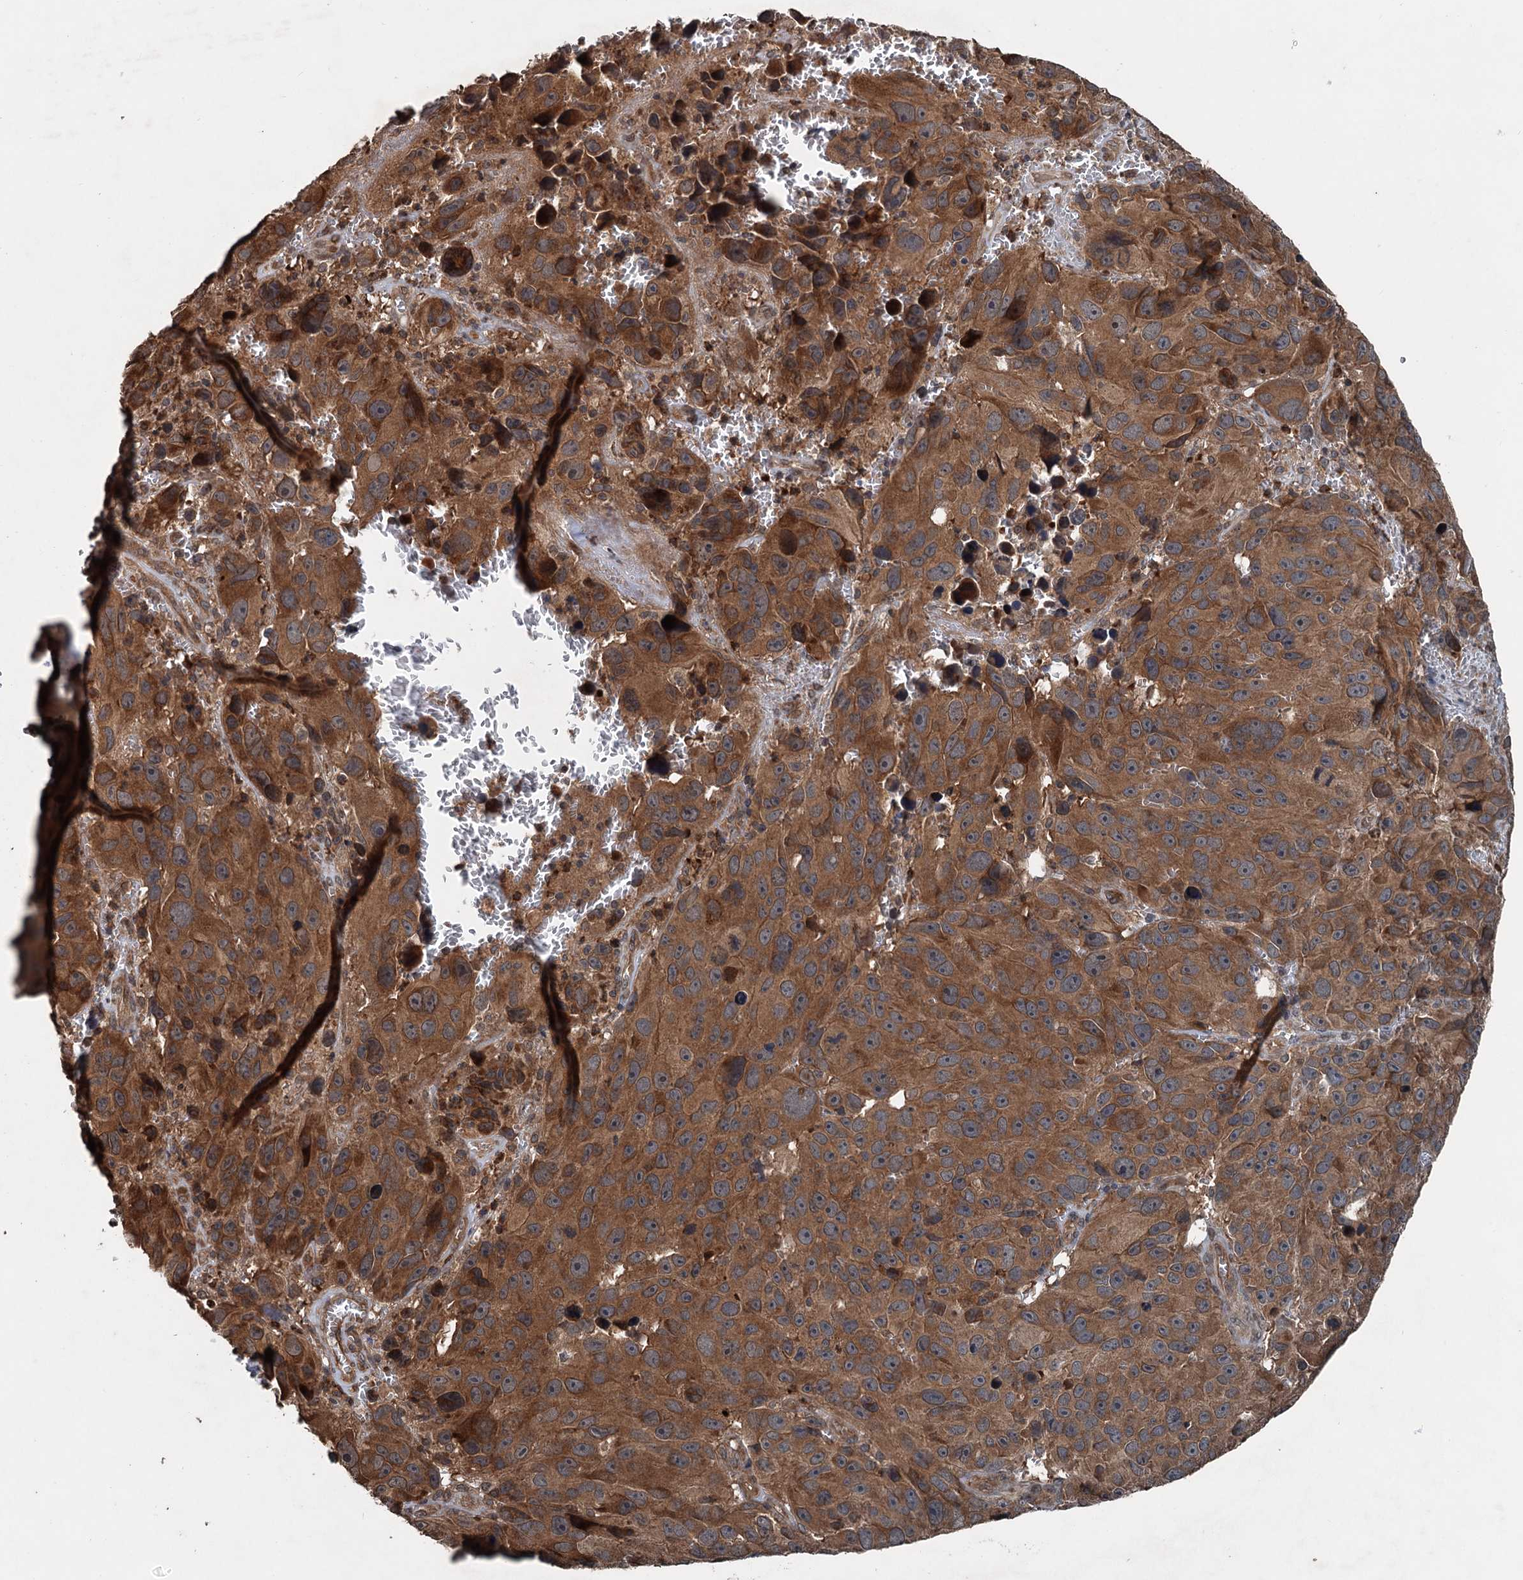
{"staining": {"intensity": "moderate", "quantity": ">75%", "location": "cytoplasmic/membranous"}, "tissue": "melanoma", "cell_type": "Tumor cells", "image_type": "cancer", "snomed": [{"axis": "morphology", "description": "Malignant melanoma, NOS"}, {"axis": "topography", "description": "Skin"}], "caption": "Melanoma stained for a protein displays moderate cytoplasmic/membranous positivity in tumor cells.", "gene": "N4BP2L2", "patient": {"sex": "male", "age": 84}}